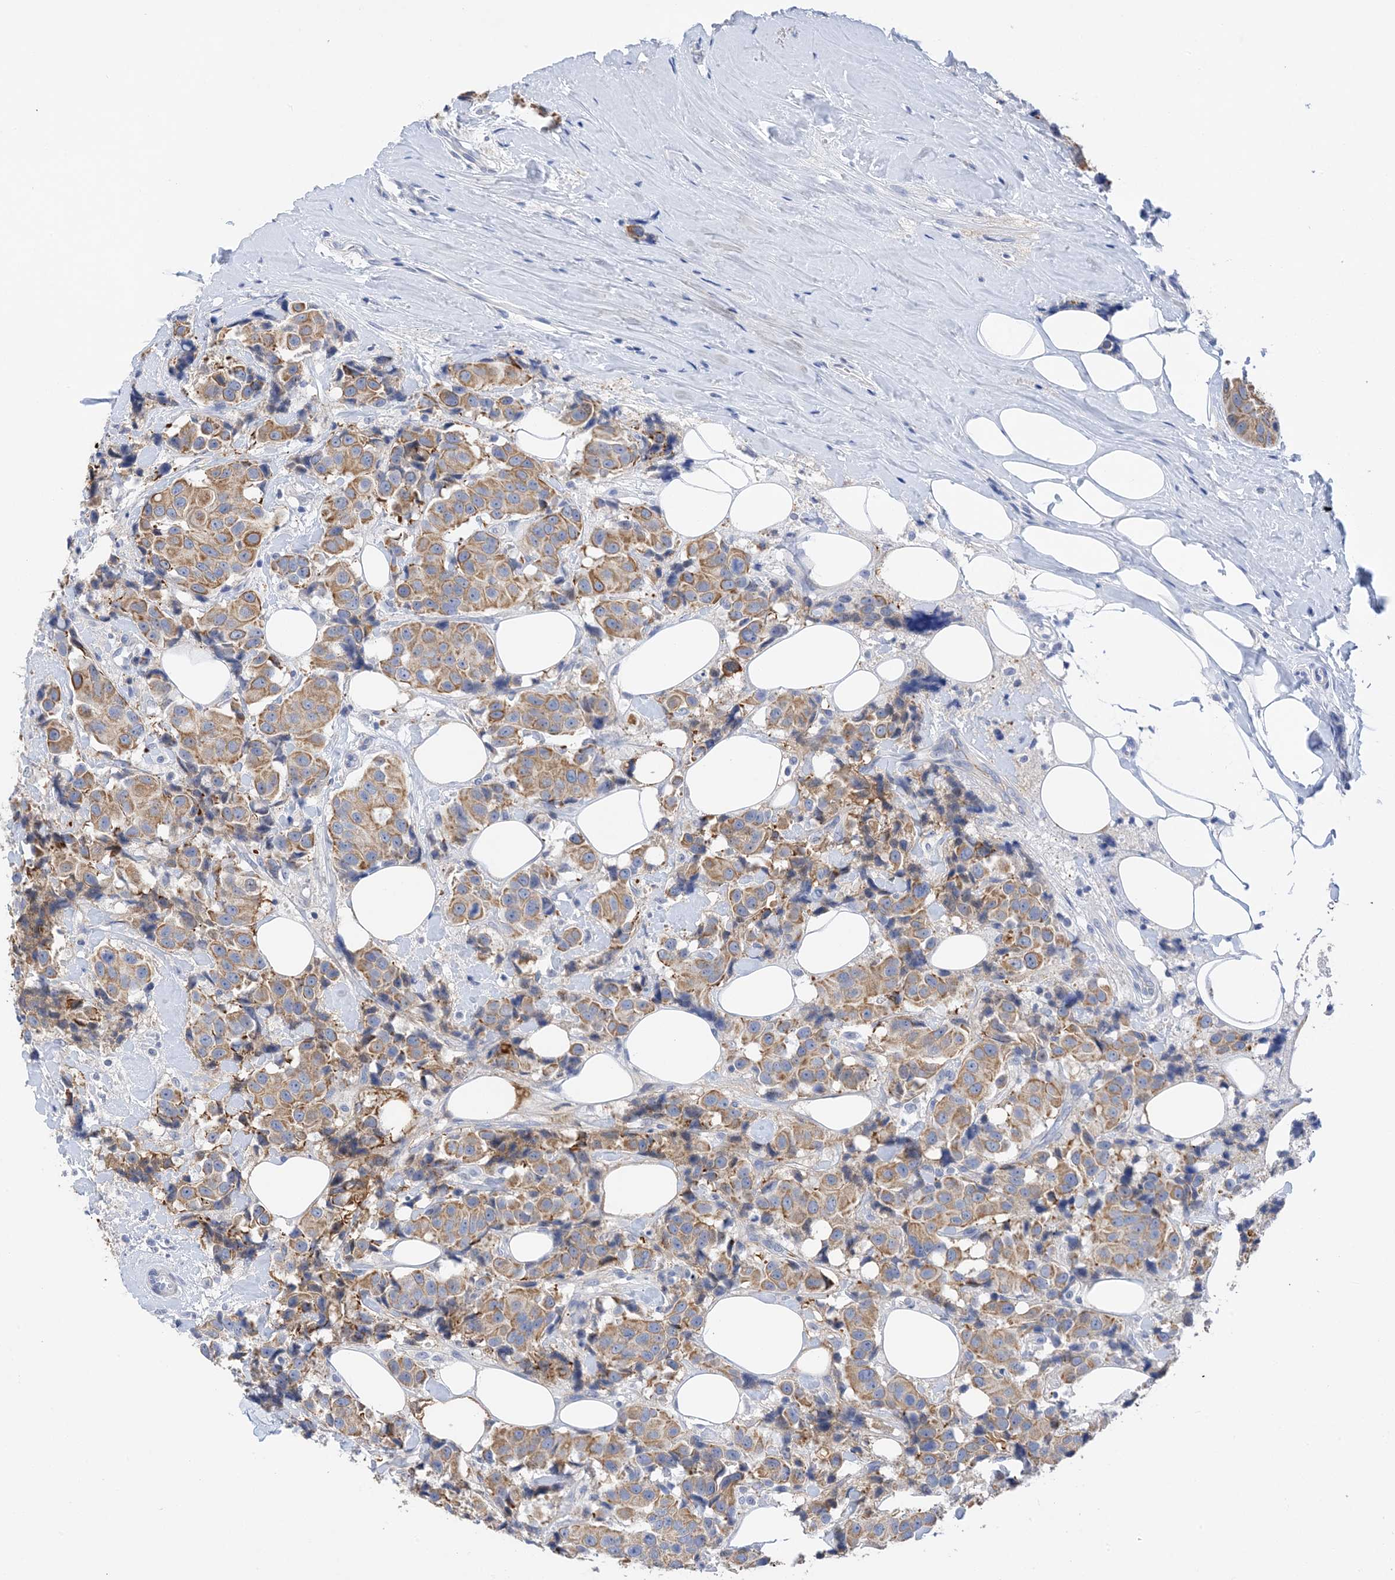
{"staining": {"intensity": "moderate", "quantity": ">75%", "location": "cytoplasmic/membranous"}, "tissue": "breast cancer", "cell_type": "Tumor cells", "image_type": "cancer", "snomed": [{"axis": "morphology", "description": "Normal tissue, NOS"}, {"axis": "morphology", "description": "Duct carcinoma"}, {"axis": "topography", "description": "Breast"}], "caption": "Breast intraductal carcinoma tissue reveals moderate cytoplasmic/membranous expression in about >75% of tumor cells, visualized by immunohistochemistry.", "gene": "PLK4", "patient": {"sex": "female", "age": 39}}